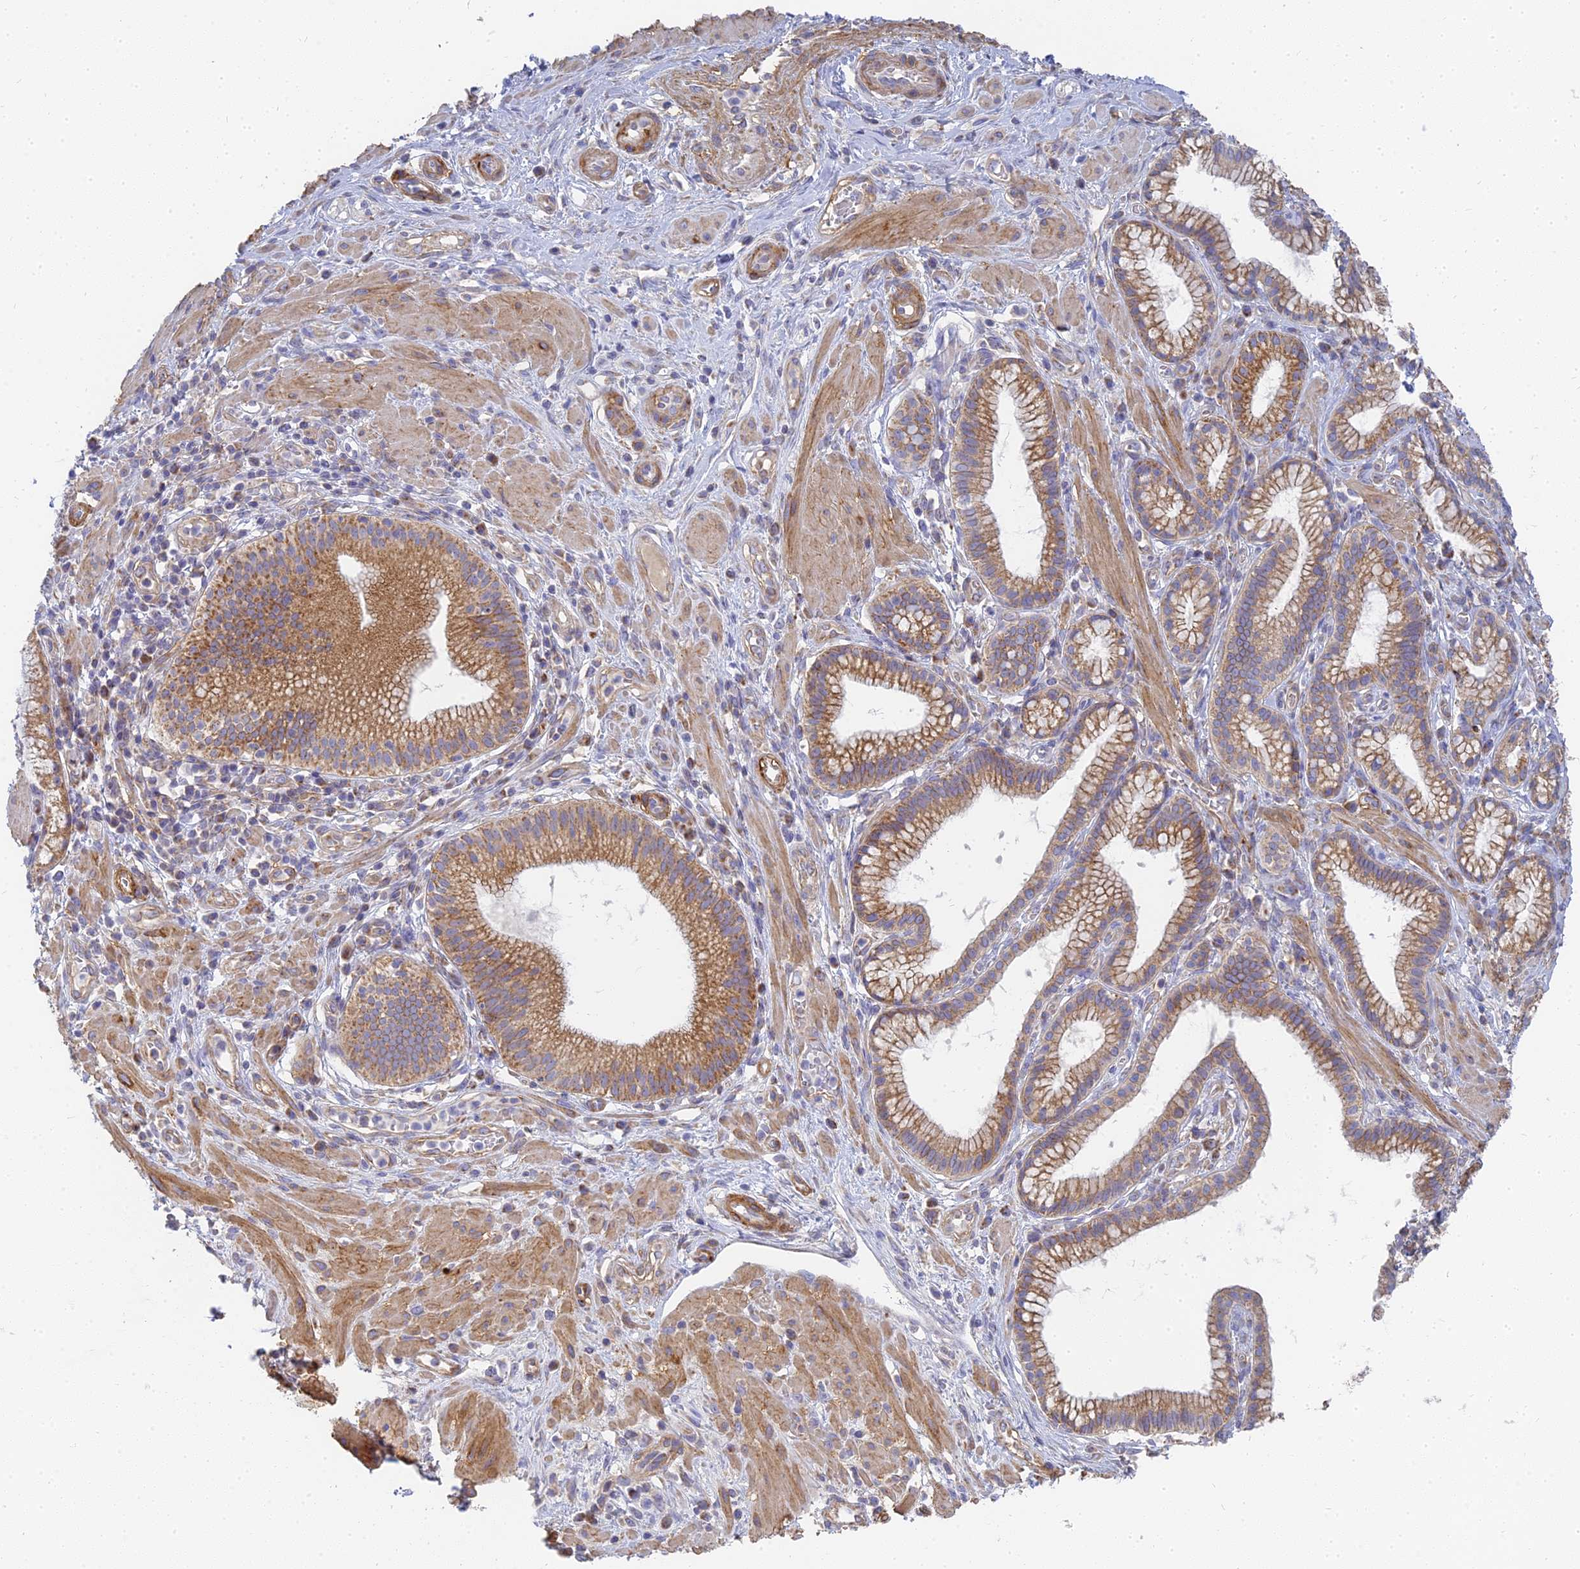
{"staining": {"intensity": "moderate", "quantity": ">75%", "location": "cytoplasmic/membranous"}, "tissue": "pancreatic cancer", "cell_type": "Tumor cells", "image_type": "cancer", "snomed": [{"axis": "morphology", "description": "Adenocarcinoma, NOS"}, {"axis": "topography", "description": "Pancreas"}], "caption": "Moderate cytoplasmic/membranous protein staining is present in approximately >75% of tumor cells in pancreatic cancer (adenocarcinoma).", "gene": "MRPL15", "patient": {"sex": "male", "age": 72}}